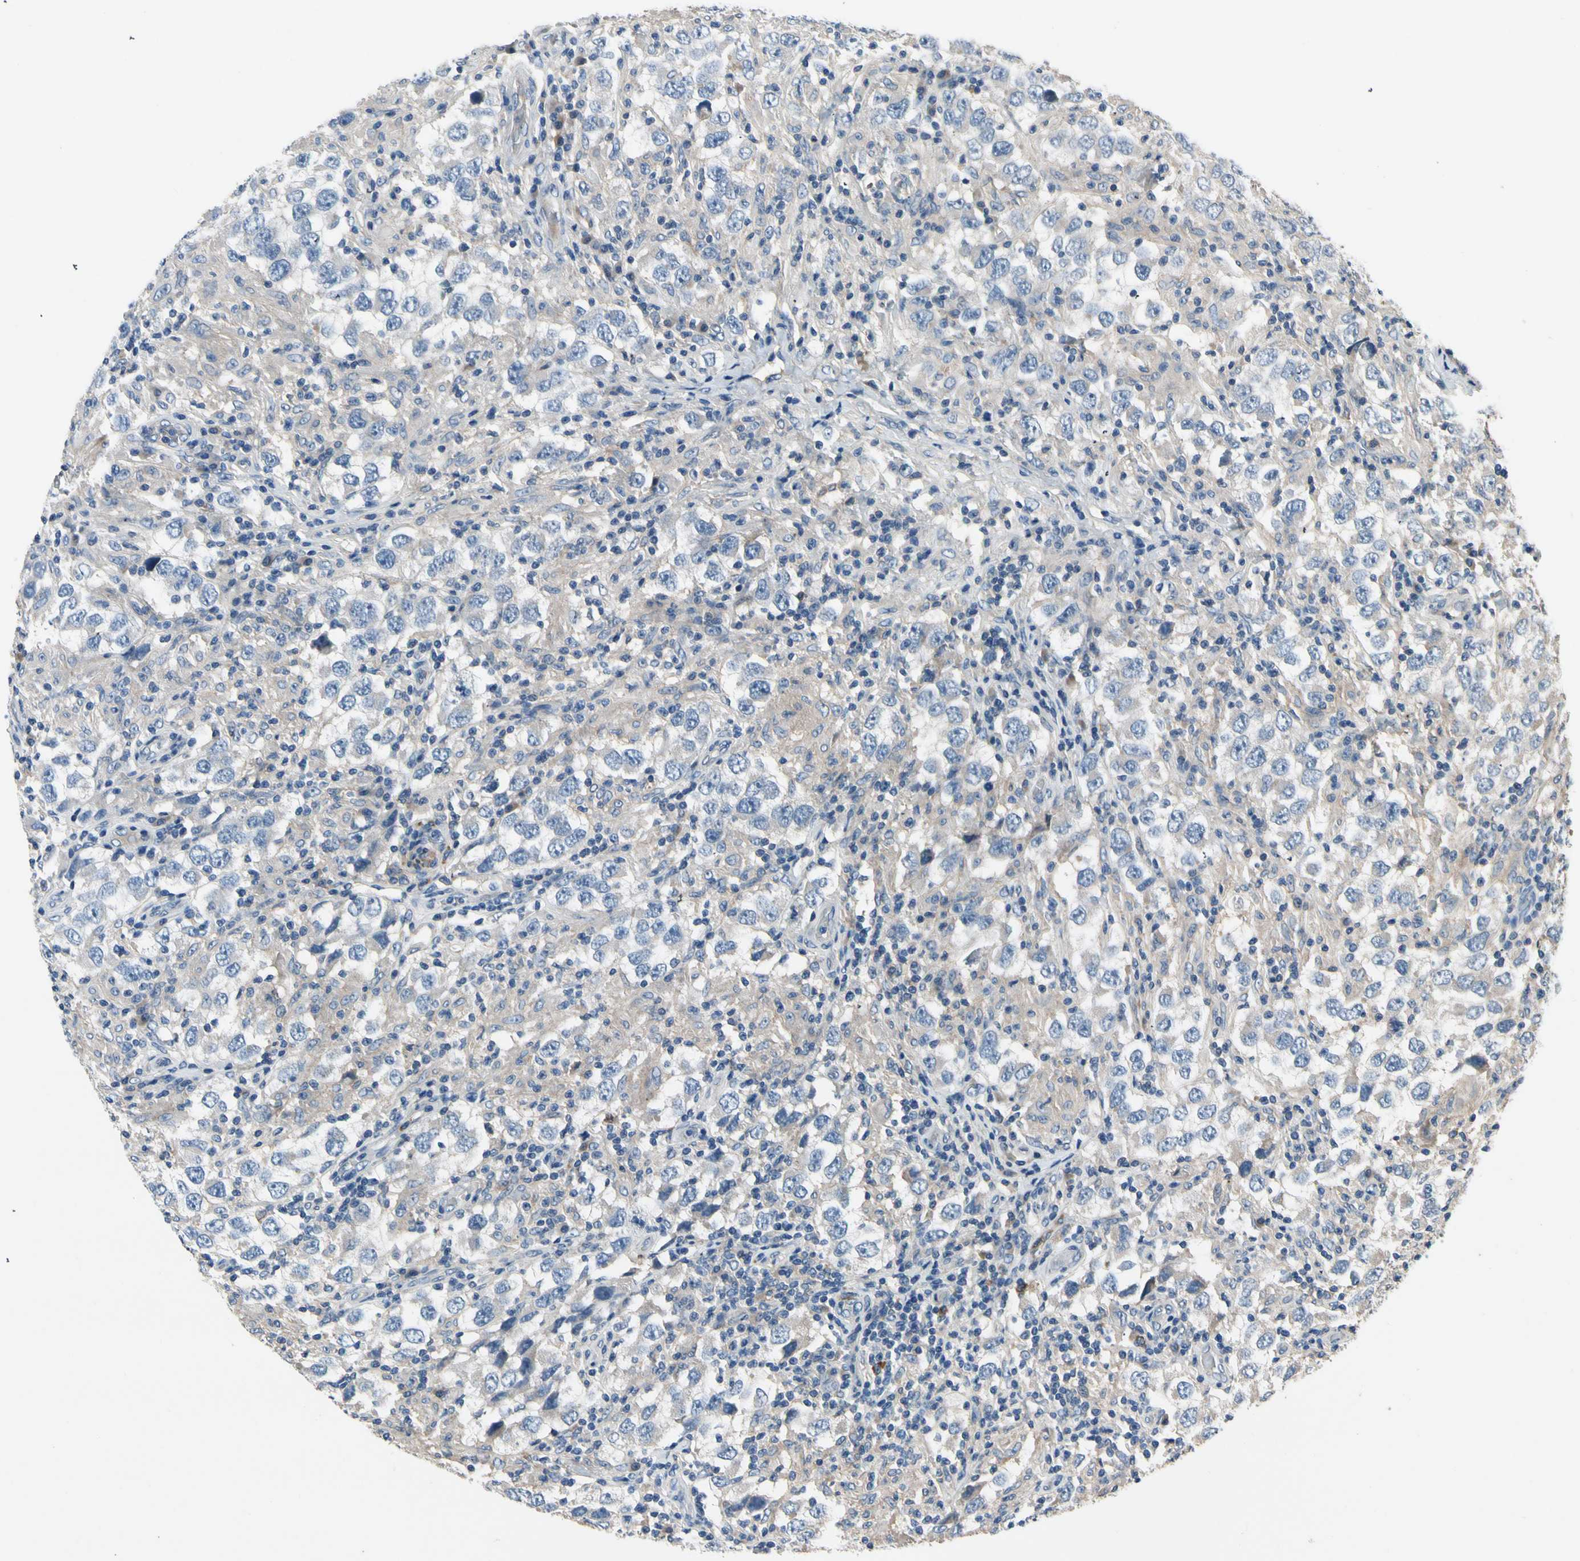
{"staining": {"intensity": "negative", "quantity": "none", "location": "none"}, "tissue": "testis cancer", "cell_type": "Tumor cells", "image_type": "cancer", "snomed": [{"axis": "morphology", "description": "Carcinoma, Embryonal, NOS"}, {"axis": "topography", "description": "Testis"}], "caption": "Human testis cancer stained for a protein using immunohistochemistry exhibits no staining in tumor cells.", "gene": "SIGLEC5", "patient": {"sex": "male", "age": 21}}